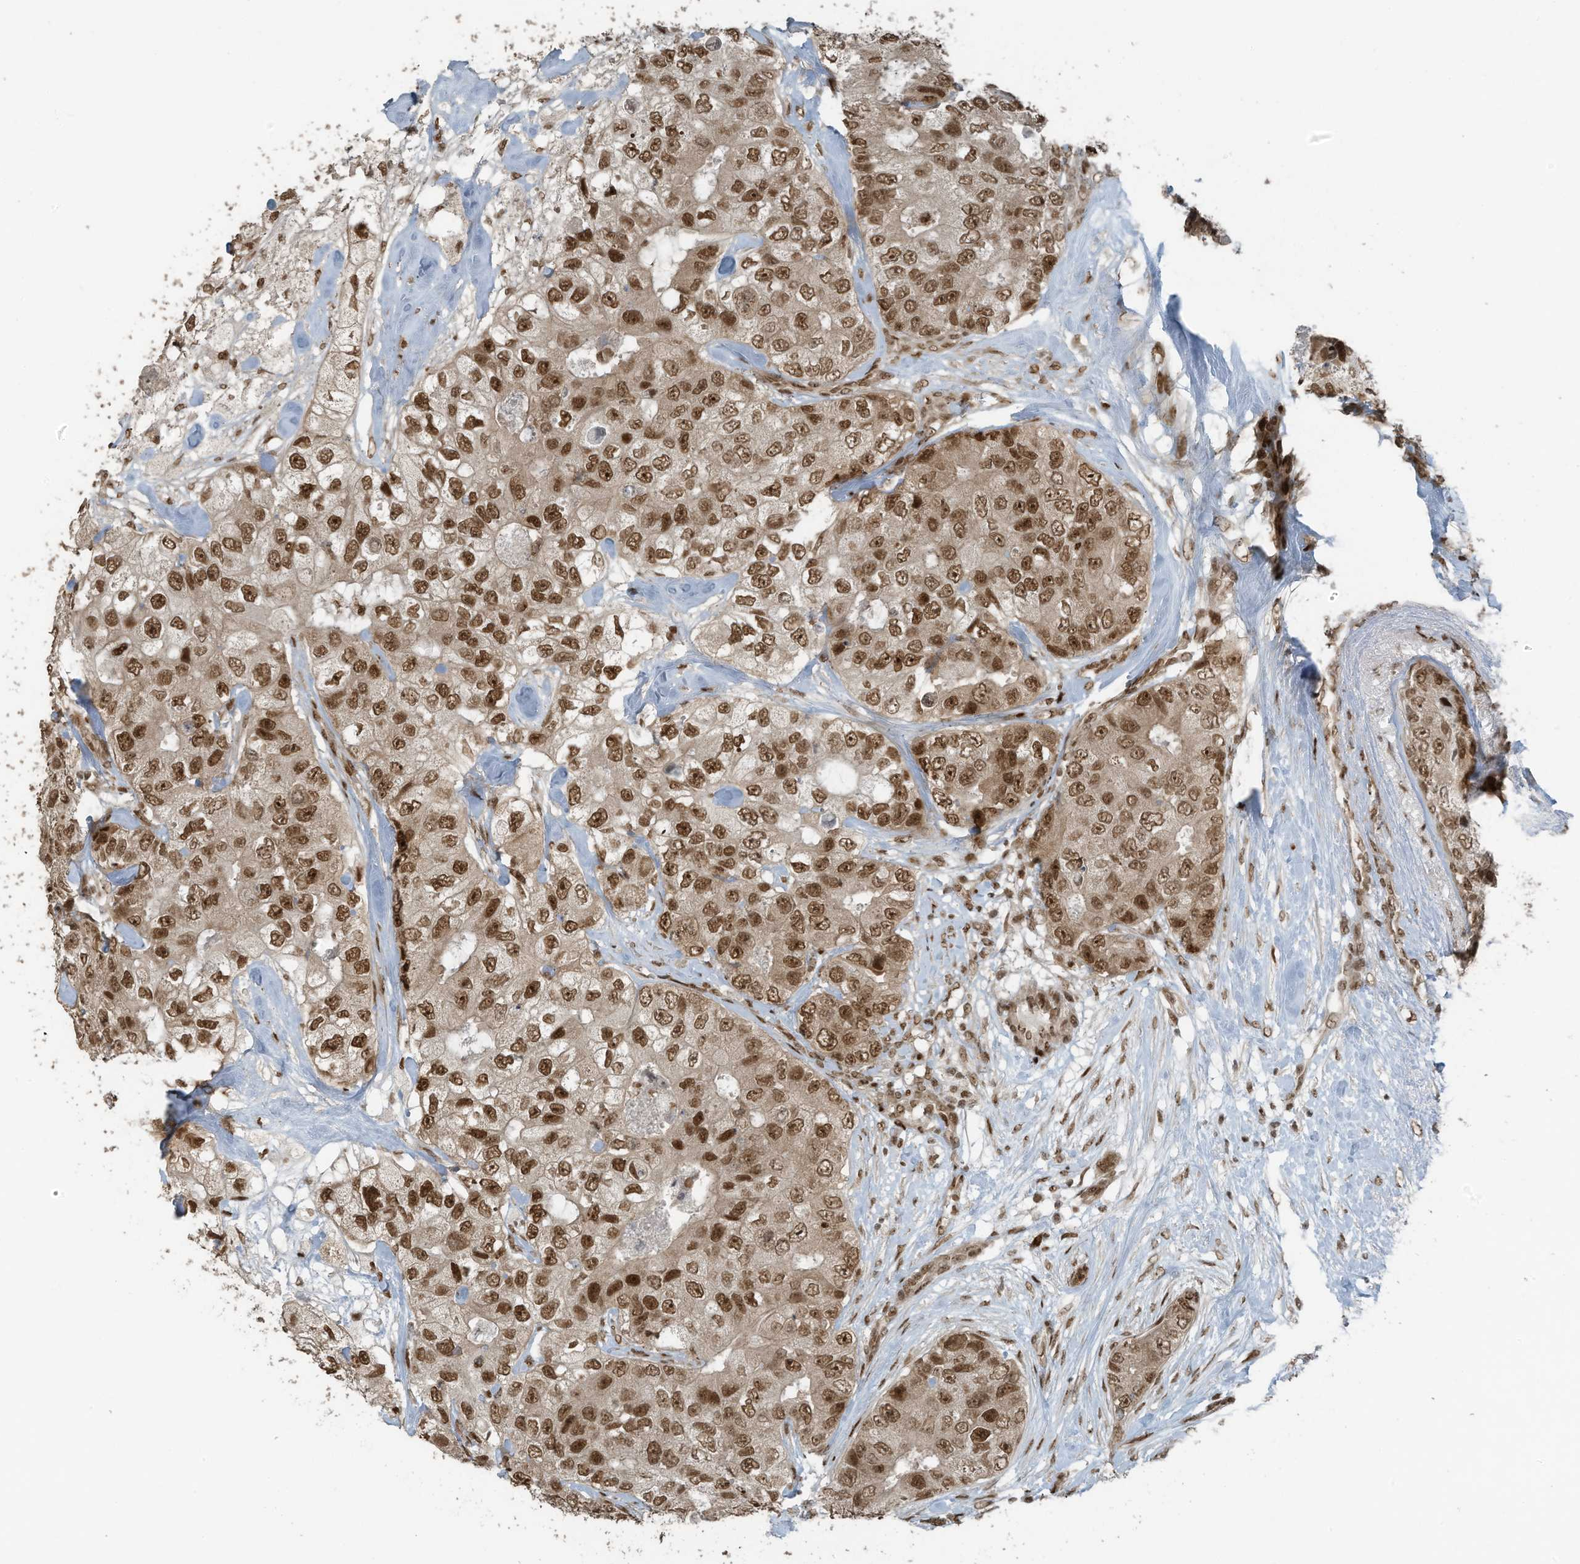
{"staining": {"intensity": "strong", "quantity": ">75%", "location": "nuclear"}, "tissue": "breast cancer", "cell_type": "Tumor cells", "image_type": "cancer", "snomed": [{"axis": "morphology", "description": "Duct carcinoma"}, {"axis": "topography", "description": "Breast"}], "caption": "Protein analysis of breast intraductal carcinoma tissue displays strong nuclear expression in approximately >75% of tumor cells. The staining was performed using DAB (3,3'-diaminobenzidine) to visualize the protein expression in brown, while the nuclei were stained in blue with hematoxylin (Magnification: 20x).", "gene": "PCNP", "patient": {"sex": "female", "age": 62}}